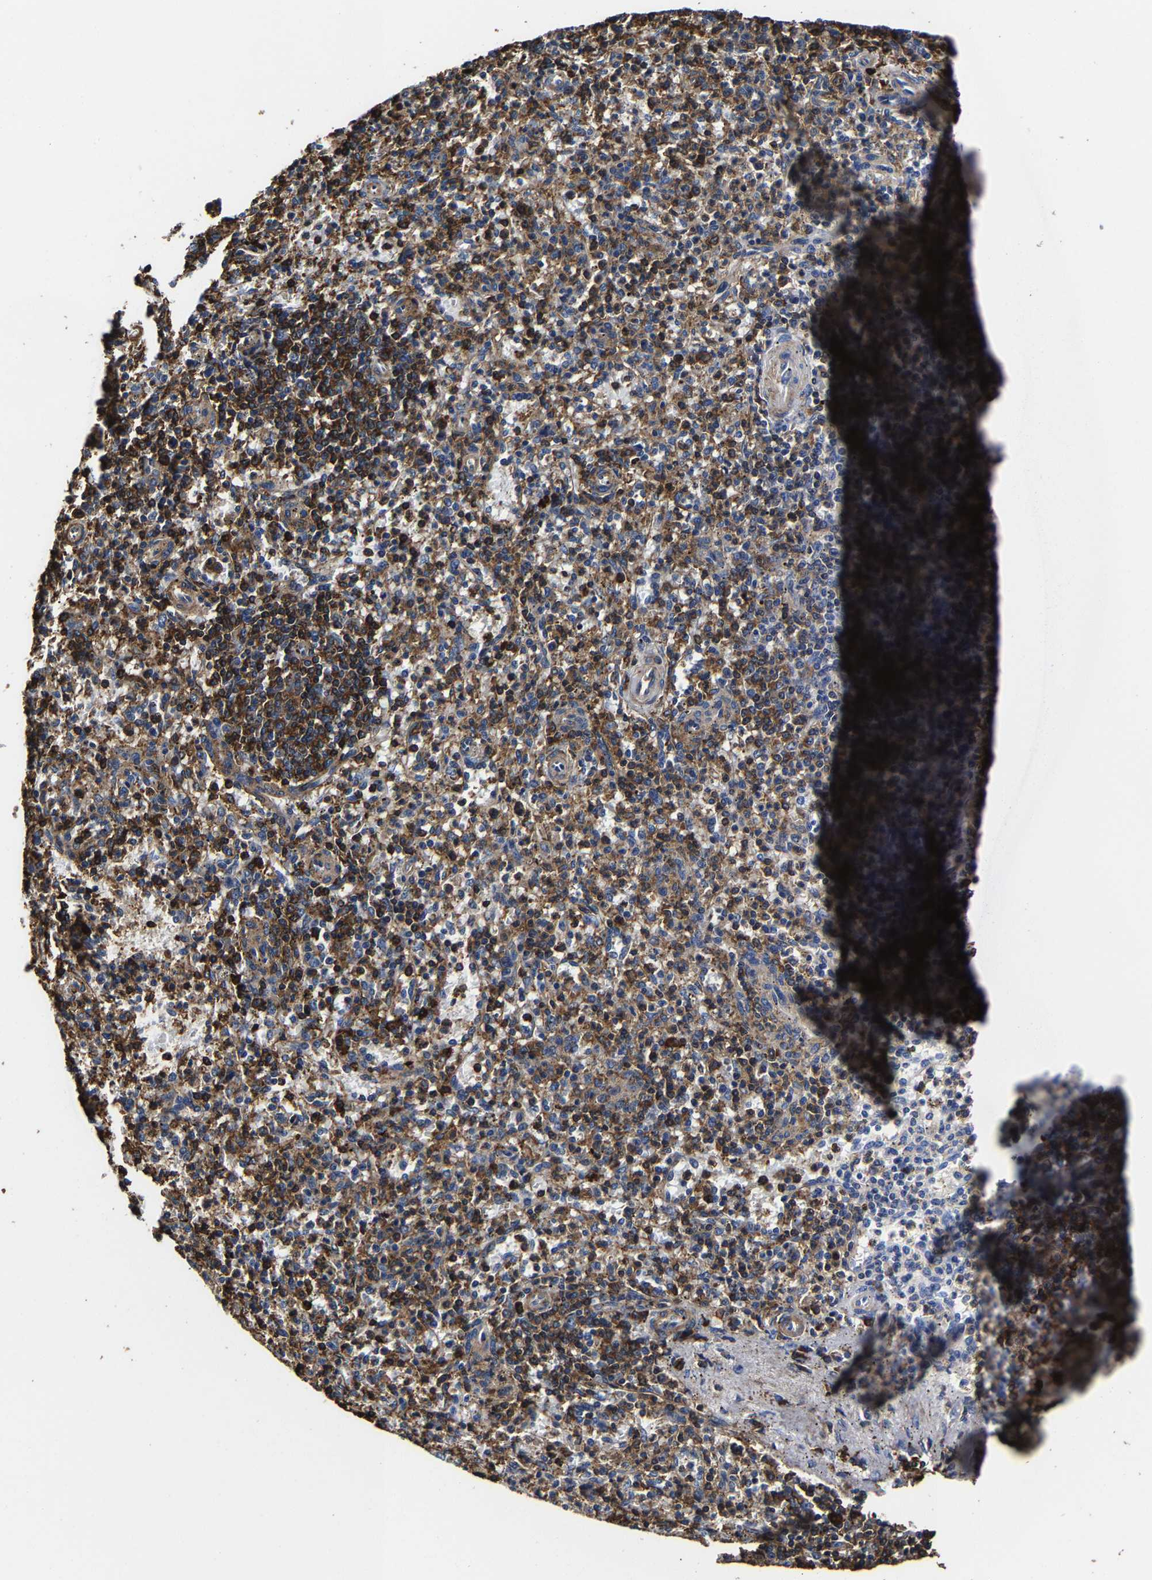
{"staining": {"intensity": "strong", "quantity": "25%-75%", "location": "cytoplasmic/membranous"}, "tissue": "spleen", "cell_type": "Cells in red pulp", "image_type": "normal", "snomed": [{"axis": "morphology", "description": "Normal tissue, NOS"}, {"axis": "topography", "description": "Spleen"}], "caption": "A photomicrograph of human spleen stained for a protein demonstrates strong cytoplasmic/membranous brown staining in cells in red pulp. Using DAB (brown) and hematoxylin (blue) stains, captured at high magnification using brightfield microscopy.", "gene": "SSH3", "patient": {"sex": "male", "age": 72}}